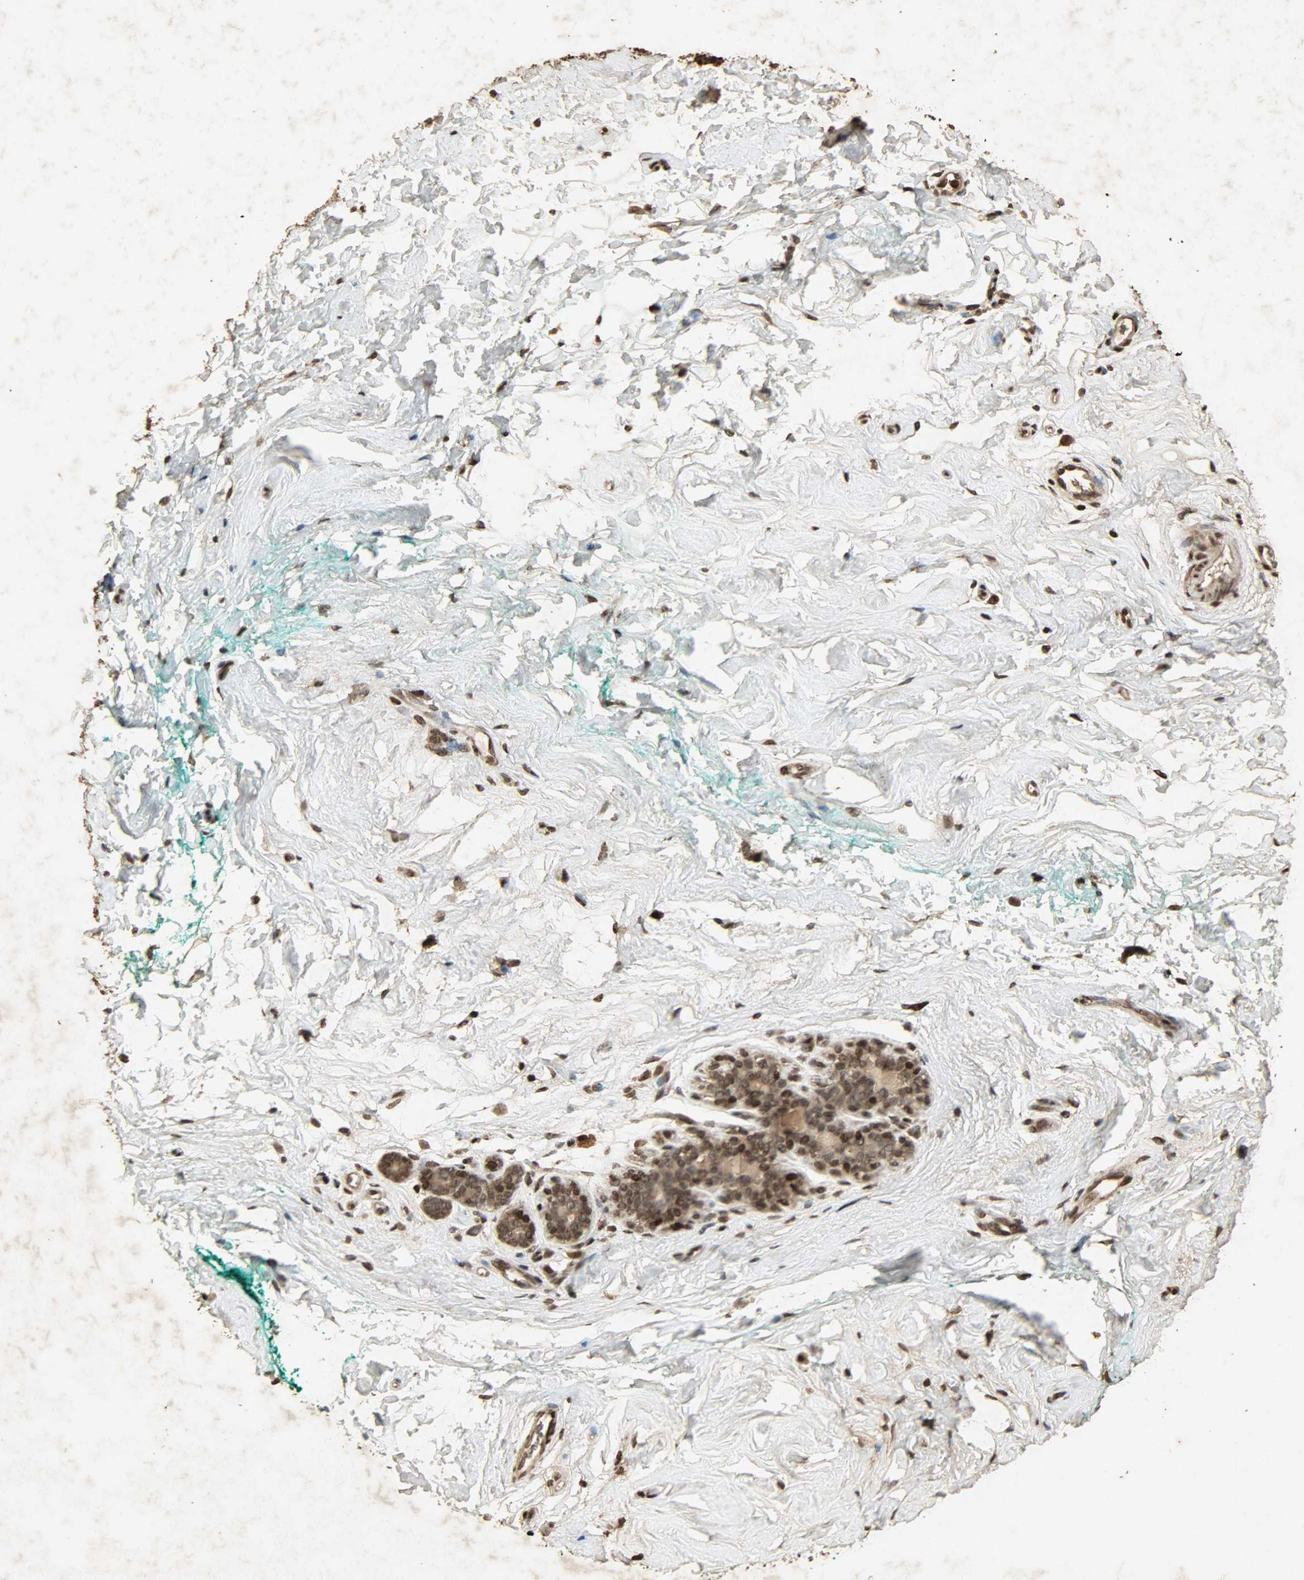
{"staining": {"intensity": "moderate", "quantity": ">75%", "location": "cytoplasmic/membranous,nuclear"}, "tissue": "breast", "cell_type": "Adipocytes", "image_type": "normal", "snomed": [{"axis": "morphology", "description": "Normal tissue, NOS"}, {"axis": "topography", "description": "Breast"}], "caption": "Immunohistochemistry (IHC) histopathology image of benign breast: human breast stained using immunohistochemistry (IHC) displays medium levels of moderate protein expression localized specifically in the cytoplasmic/membranous,nuclear of adipocytes, appearing as a cytoplasmic/membranous,nuclear brown color.", "gene": "PPP3R1", "patient": {"sex": "female", "age": 52}}